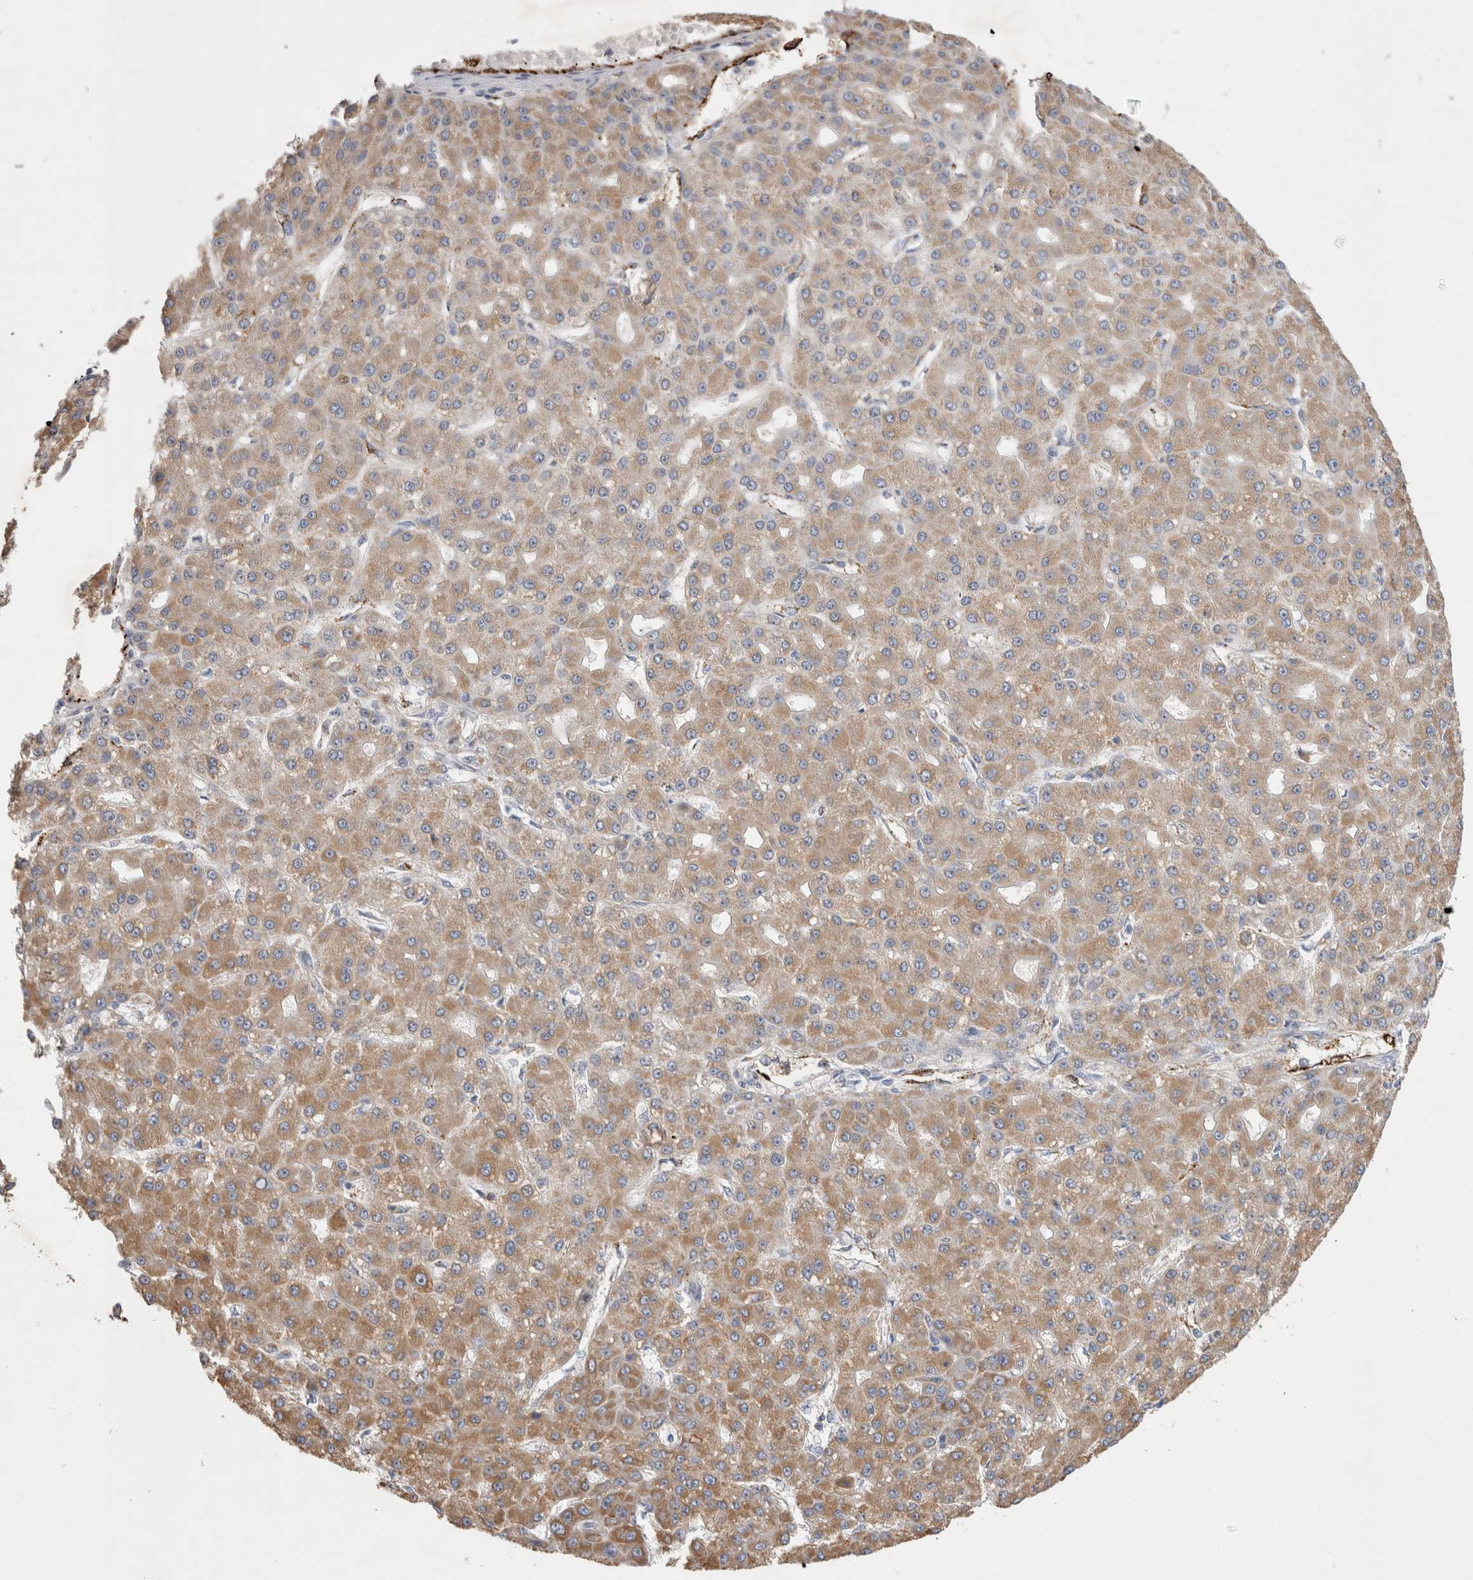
{"staining": {"intensity": "moderate", "quantity": ">75%", "location": "cytoplasmic/membranous"}, "tissue": "liver cancer", "cell_type": "Tumor cells", "image_type": "cancer", "snomed": [{"axis": "morphology", "description": "Carcinoma, Hepatocellular, NOS"}, {"axis": "topography", "description": "Liver"}], "caption": "This photomicrograph exhibits immunohistochemistry (IHC) staining of liver cancer, with medium moderate cytoplasmic/membranous expression in about >75% of tumor cells.", "gene": "IARS2", "patient": {"sex": "male", "age": 67}}